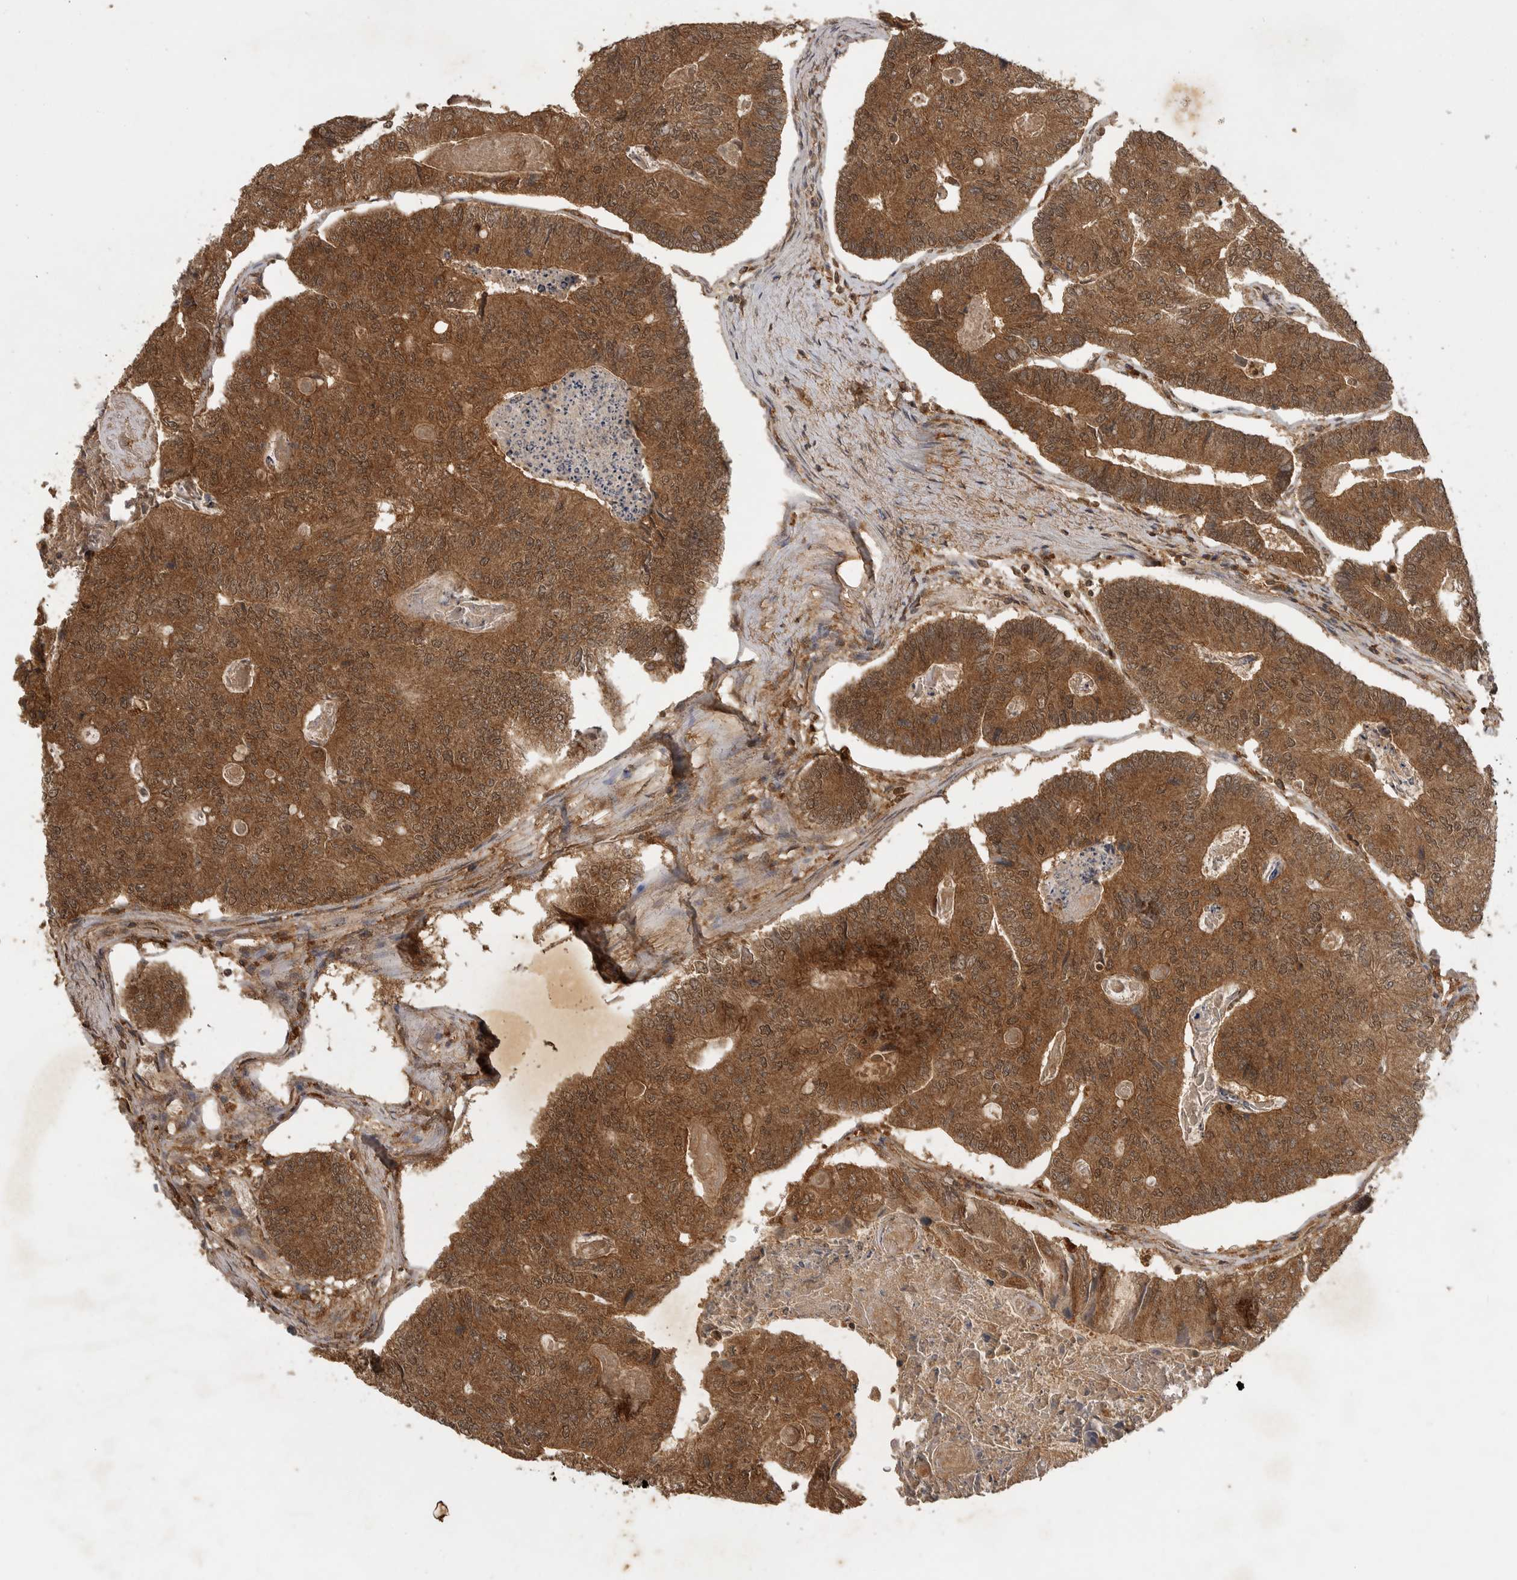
{"staining": {"intensity": "moderate", "quantity": ">75%", "location": "cytoplasmic/membranous"}, "tissue": "colorectal cancer", "cell_type": "Tumor cells", "image_type": "cancer", "snomed": [{"axis": "morphology", "description": "Adenocarcinoma, NOS"}, {"axis": "topography", "description": "Colon"}], "caption": "Colorectal cancer tissue demonstrates moderate cytoplasmic/membranous staining in about >75% of tumor cells (DAB (3,3'-diaminobenzidine) = brown stain, brightfield microscopy at high magnification).", "gene": "ICOSLG", "patient": {"sex": "female", "age": 67}}